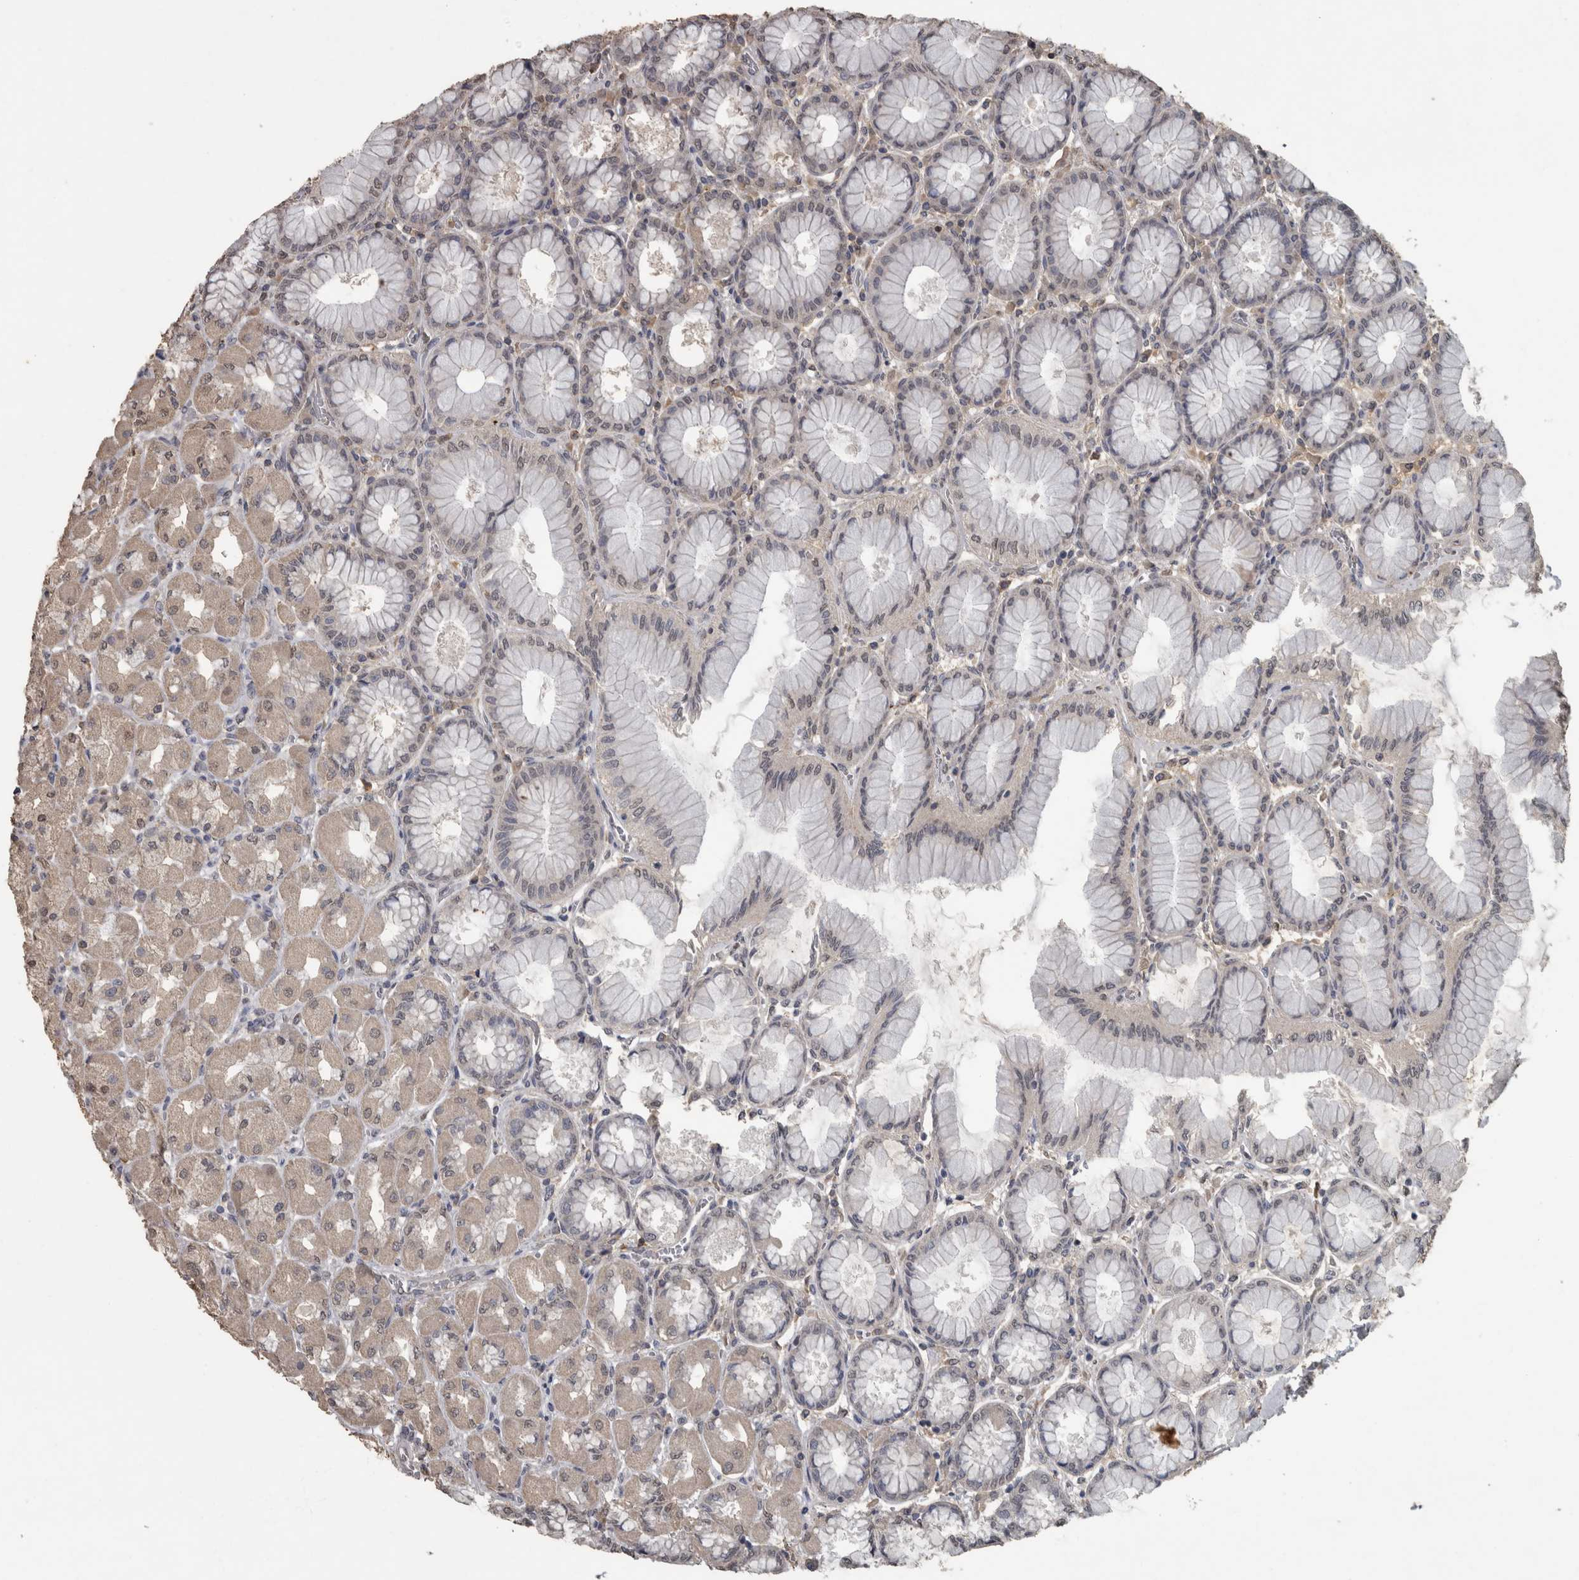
{"staining": {"intensity": "weak", "quantity": "25%-75%", "location": "cytoplasmic/membranous"}, "tissue": "stomach", "cell_type": "Glandular cells", "image_type": "normal", "snomed": [{"axis": "morphology", "description": "Normal tissue, NOS"}, {"axis": "topography", "description": "Stomach, upper"}], "caption": "About 25%-75% of glandular cells in benign stomach reveal weak cytoplasmic/membranous protein positivity as visualized by brown immunohistochemical staining.", "gene": "PIK3AP1", "patient": {"sex": "female", "age": 56}}